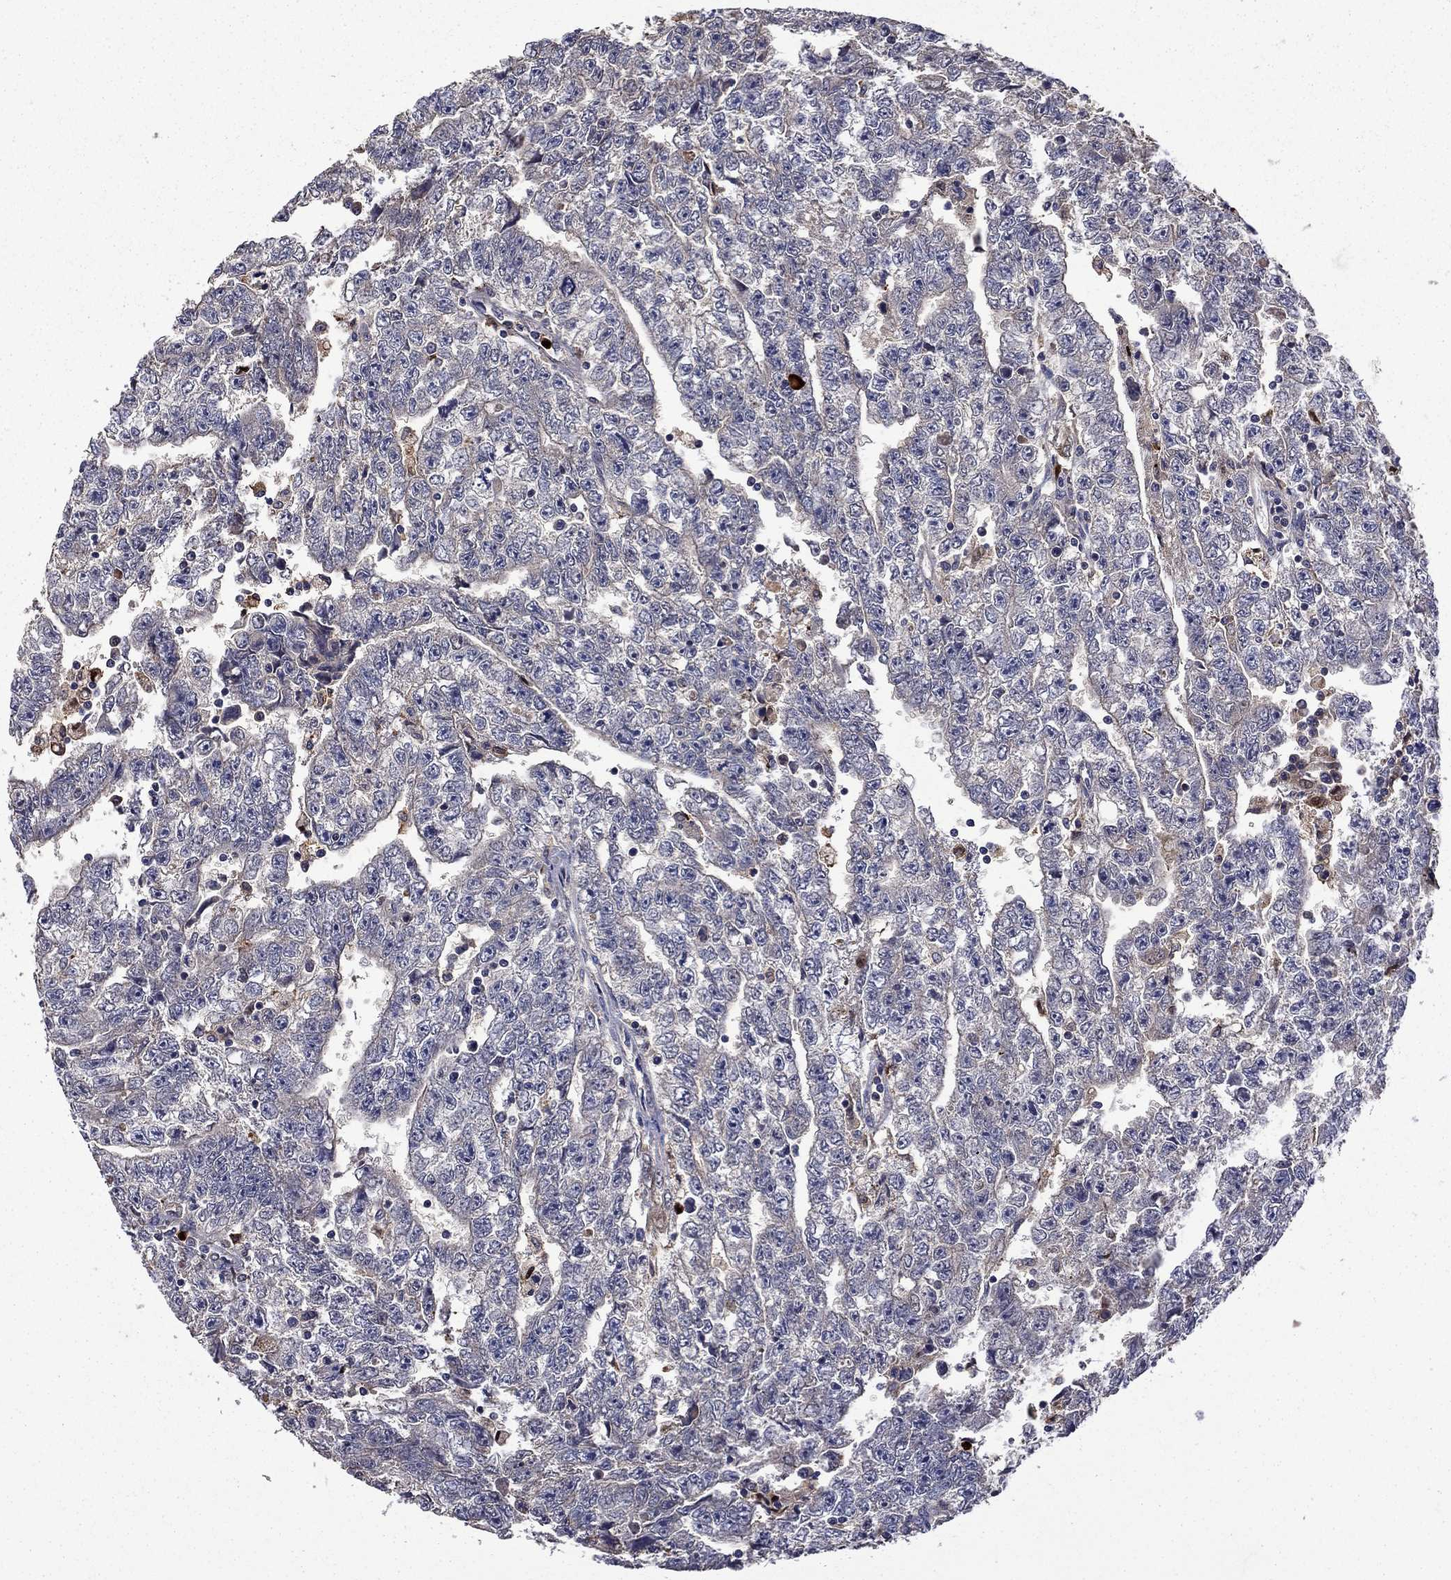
{"staining": {"intensity": "negative", "quantity": "none", "location": "none"}, "tissue": "testis cancer", "cell_type": "Tumor cells", "image_type": "cancer", "snomed": [{"axis": "morphology", "description": "Carcinoma, Embryonal, NOS"}, {"axis": "topography", "description": "Testis"}], "caption": "An image of testis cancer stained for a protein demonstrates no brown staining in tumor cells. (Brightfield microscopy of DAB (3,3'-diaminobenzidine) immunohistochemistry at high magnification).", "gene": "SATB1", "patient": {"sex": "male", "age": 25}}